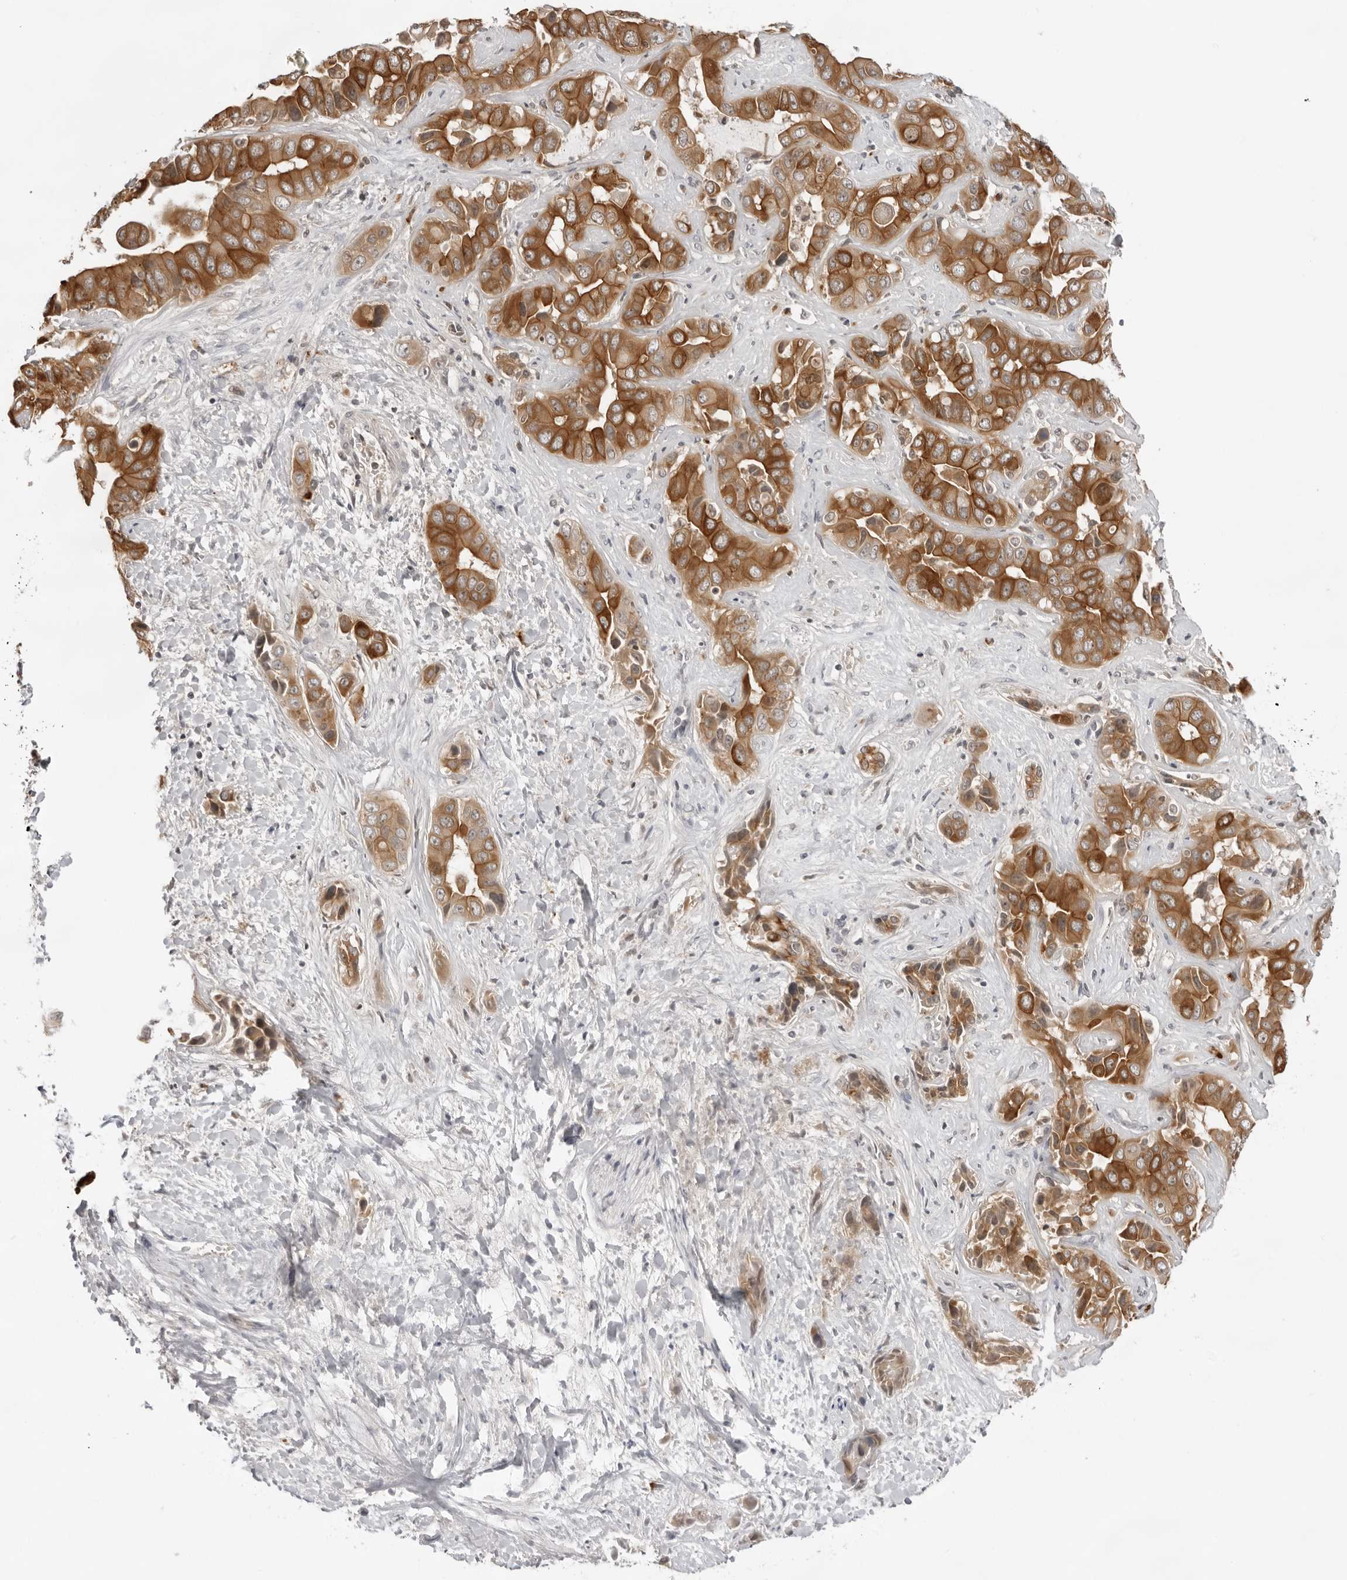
{"staining": {"intensity": "strong", "quantity": ">75%", "location": "cytoplasmic/membranous"}, "tissue": "liver cancer", "cell_type": "Tumor cells", "image_type": "cancer", "snomed": [{"axis": "morphology", "description": "Cholangiocarcinoma"}, {"axis": "topography", "description": "Liver"}], "caption": "Tumor cells exhibit strong cytoplasmic/membranous staining in about >75% of cells in liver cancer (cholangiocarcinoma).", "gene": "EXOSC10", "patient": {"sex": "female", "age": 52}}